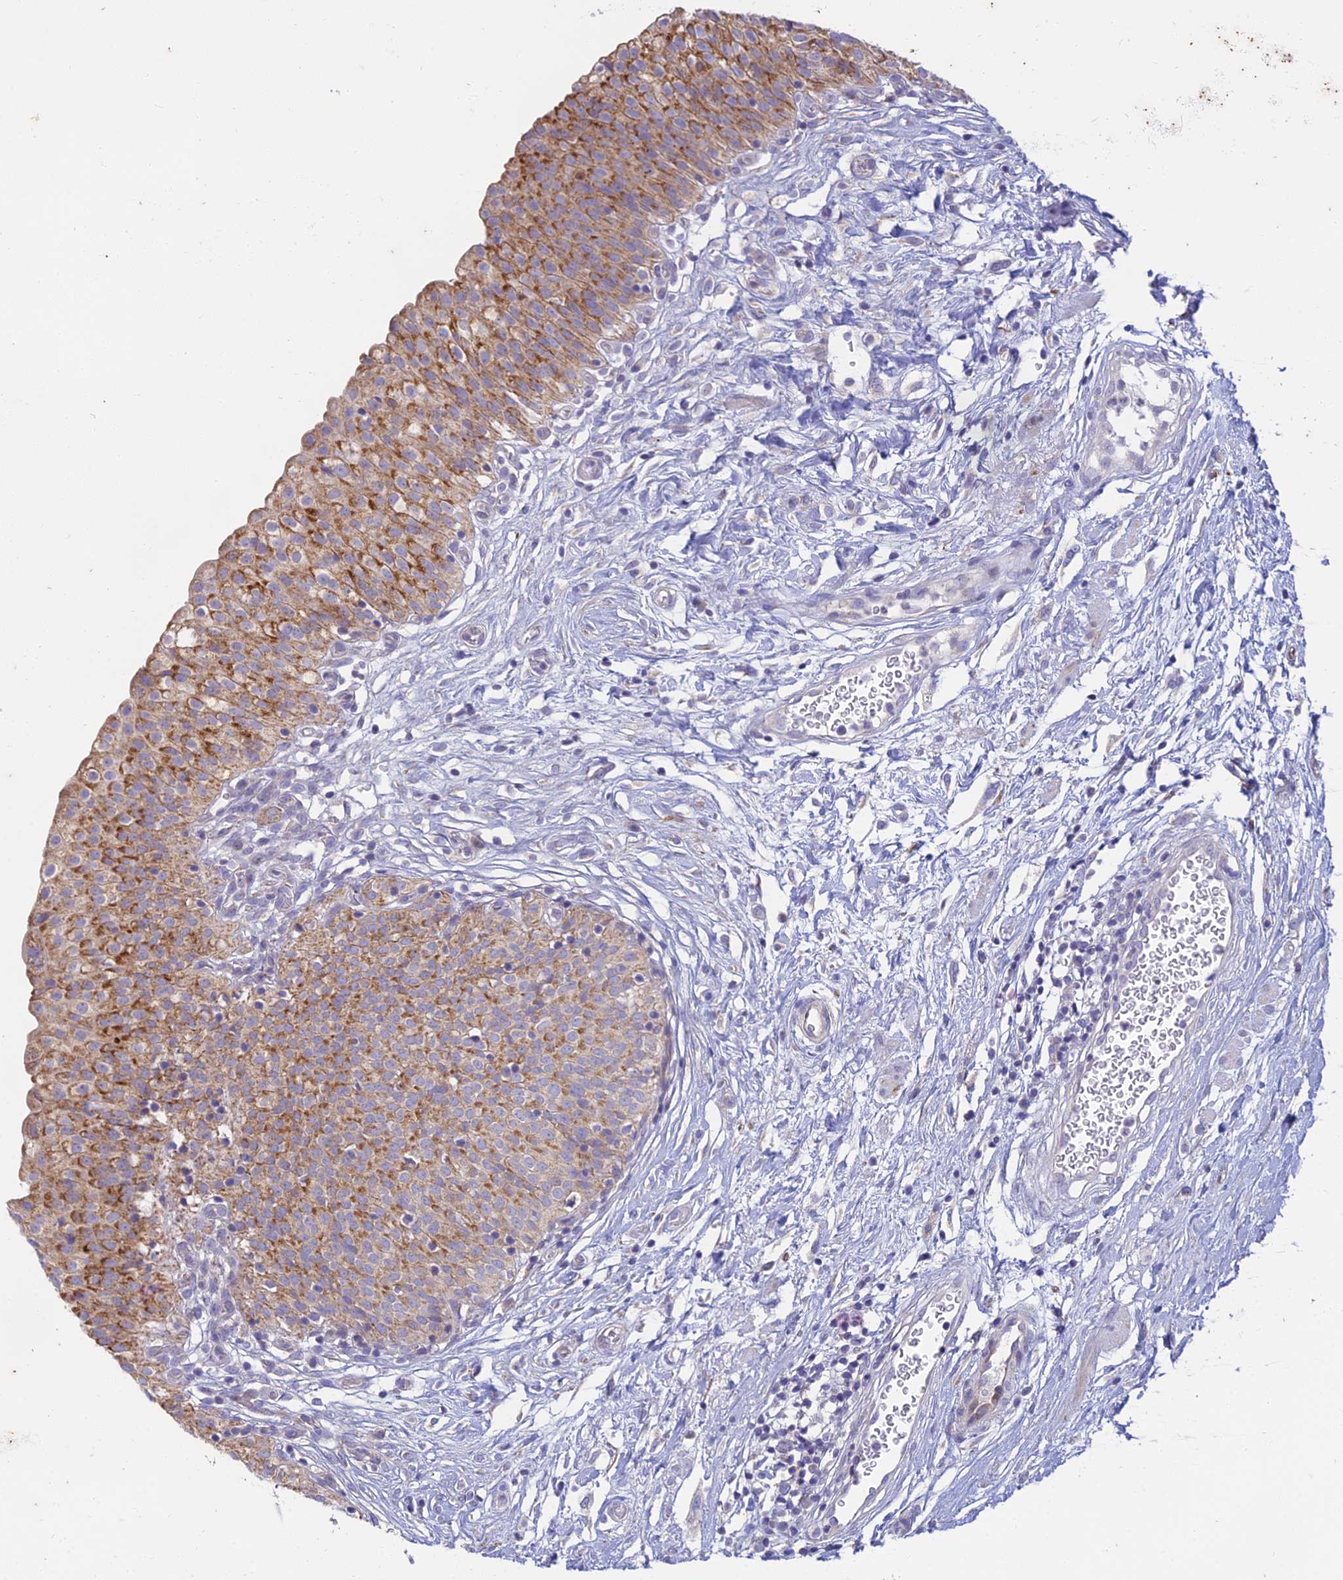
{"staining": {"intensity": "moderate", "quantity": ">75%", "location": "cytoplasmic/membranous"}, "tissue": "urinary bladder", "cell_type": "Urothelial cells", "image_type": "normal", "snomed": [{"axis": "morphology", "description": "Normal tissue, NOS"}, {"axis": "topography", "description": "Urinary bladder"}], "caption": "Immunohistochemical staining of benign human urinary bladder reveals medium levels of moderate cytoplasmic/membranous staining in about >75% of urothelial cells. (IHC, brightfield microscopy, high magnification).", "gene": "PTCD2", "patient": {"sex": "male", "age": 55}}